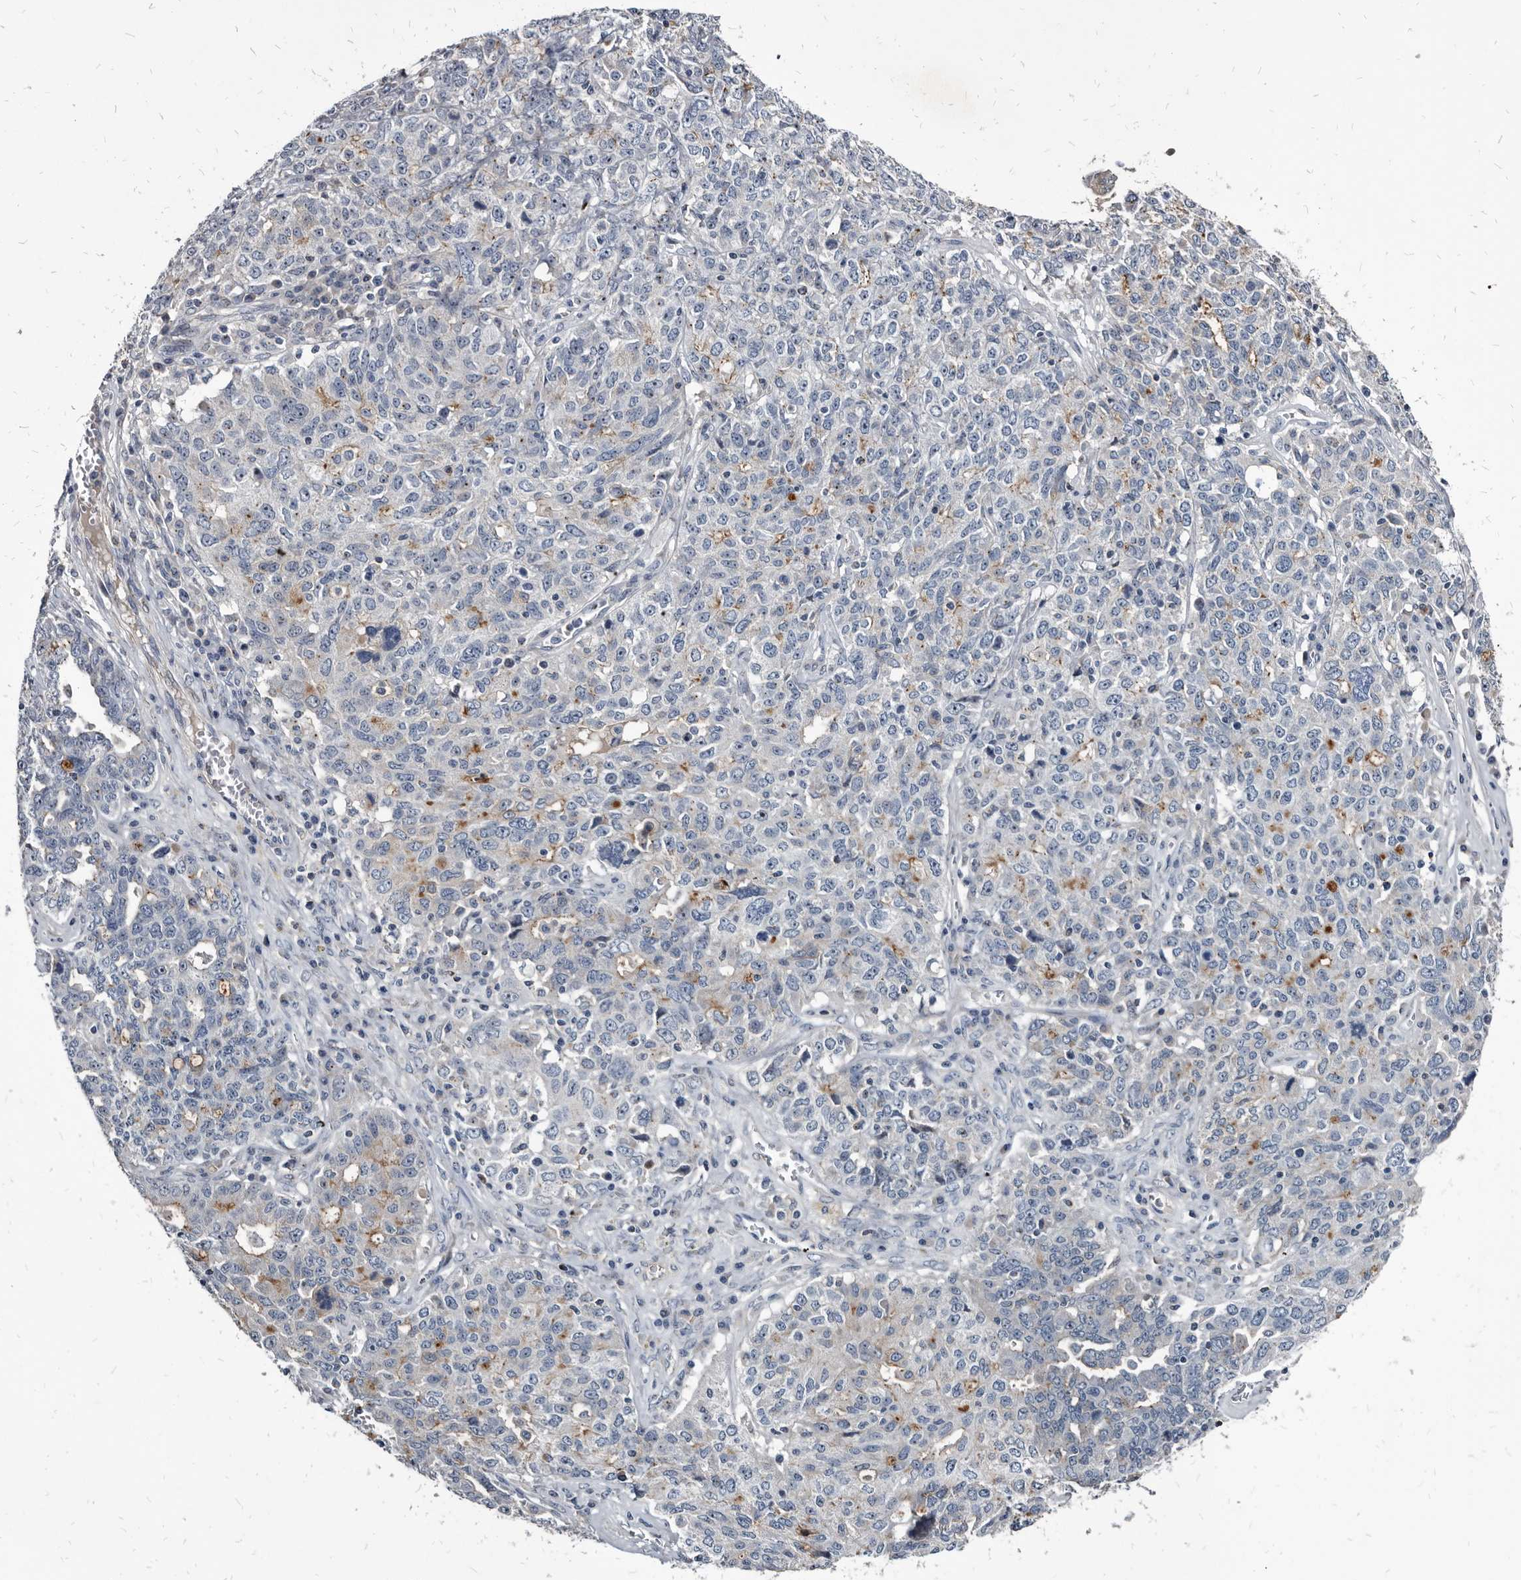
{"staining": {"intensity": "weak", "quantity": "<25%", "location": "cytoplasmic/membranous"}, "tissue": "ovarian cancer", "cell_type": "Tumor cells", "image_type": "cancer", "snomed": [{"axis": "morphology", "description": "Carcinoma, endometroid"}, {"axis": "topography", "description": "Ovary"}], "caption": "There is no significant staining in tumor cells of ovarian cancer. (Stains: DAB immunohistochemistry (IHC) with hematoxylin counter stain, Microscopy: brightfield microscopy at high magnification).", "gene": "PRSS8", "patient": {"sex": "female", "age": 62}}